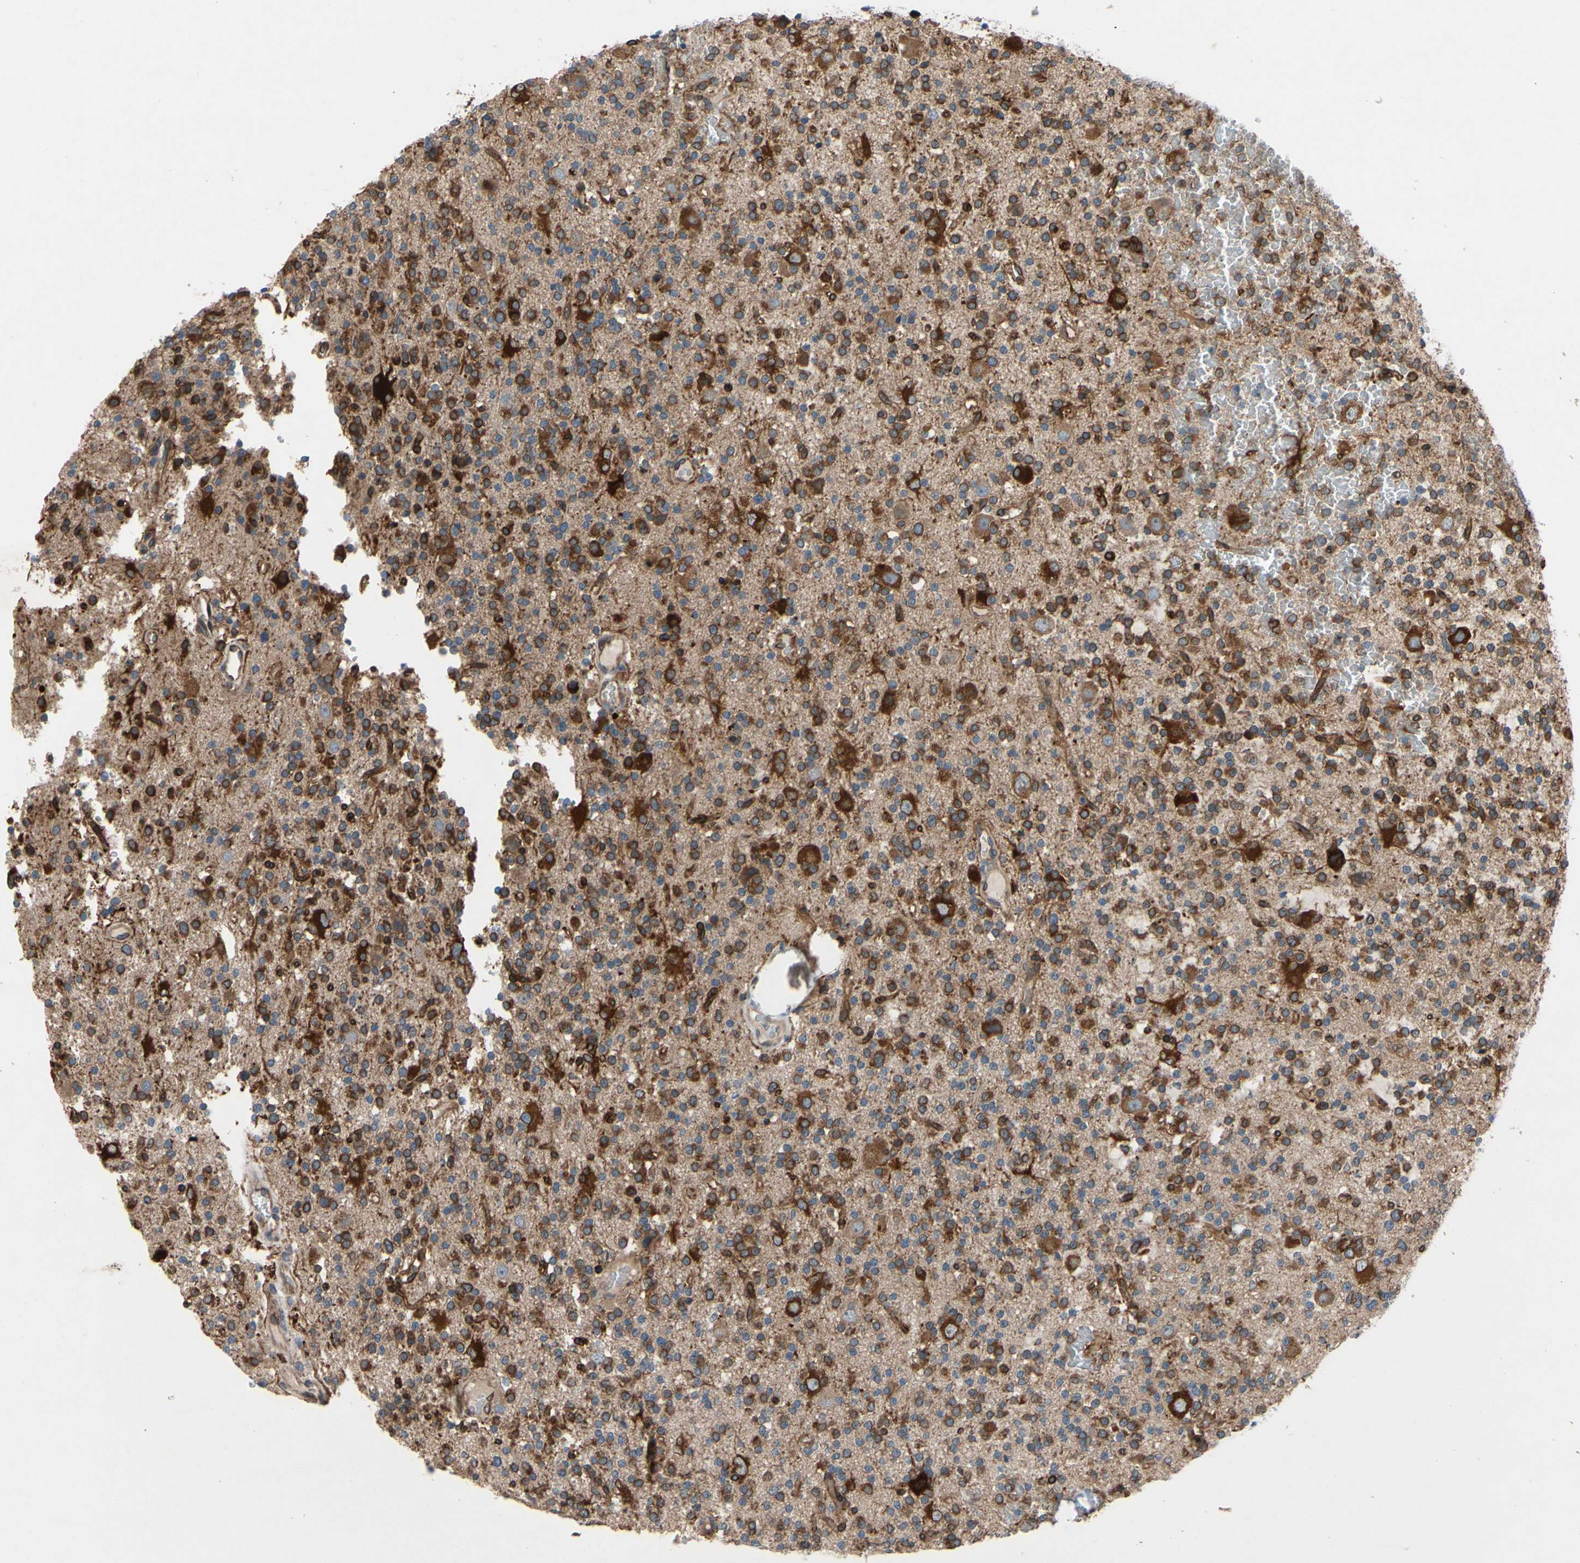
{"staining": {"intensity": "strong", "quantity": ">75%", "location": "cytoplasmic/membranous"}, "tissue": "glioma", "cell_type": "Tumor cells", "image_type": "cancer", "snomed": [{"axis": "morphology", "description": "Glioma, malignant, High grade"}, {"axis": "topography", "description": "Brain"}], "caption": "Glioma tissue demonstrates strong cytoplasmic/membranous positivity in about >75% of tumor cells The staining was performed using DAB, with brown indicating positive protein expression. Nuclei are stained blue with hematoxylin.", "gene": "PRXL2A", "patient": {"sex": "male", "age": 47}}